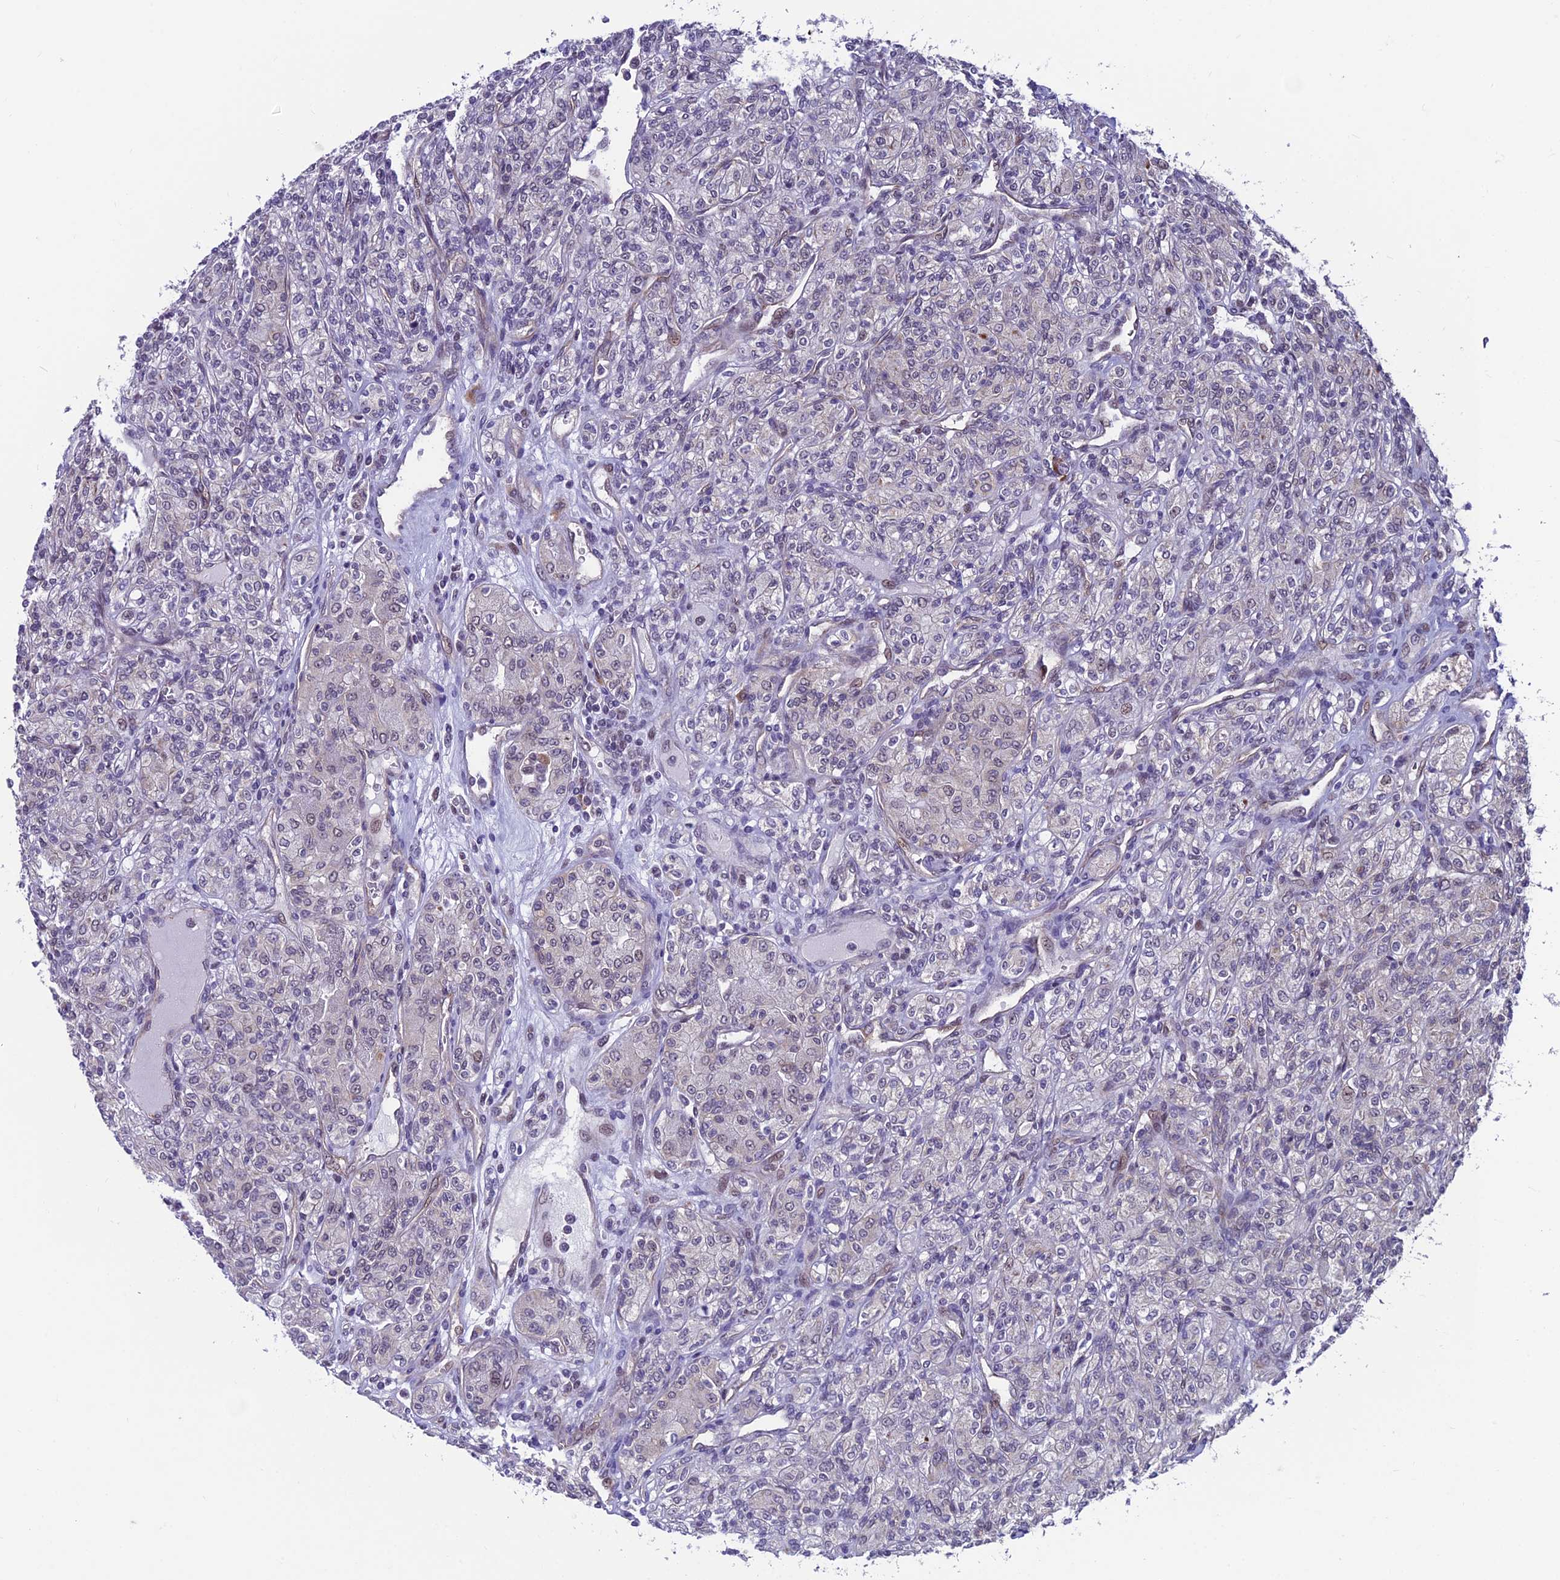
{"staining": {"intensity": "negative", "quantity": "none", "location": "none"}, "tissue": "renal cancer", "cell_type": "Tumor cells", "image_type": "cancer", "snomed": [{"axis": "morphology", "description": "Adenocarcinoma, NOS"}, {"axis": "topography", "description": "Kidney"}], "caption": "This is an immunohistochemistry (IHC) image of renal cancer. There is no positivity in tumor cells.", "gene": "KIAA1191", "patient": {"sex": "male", "age": 77}}